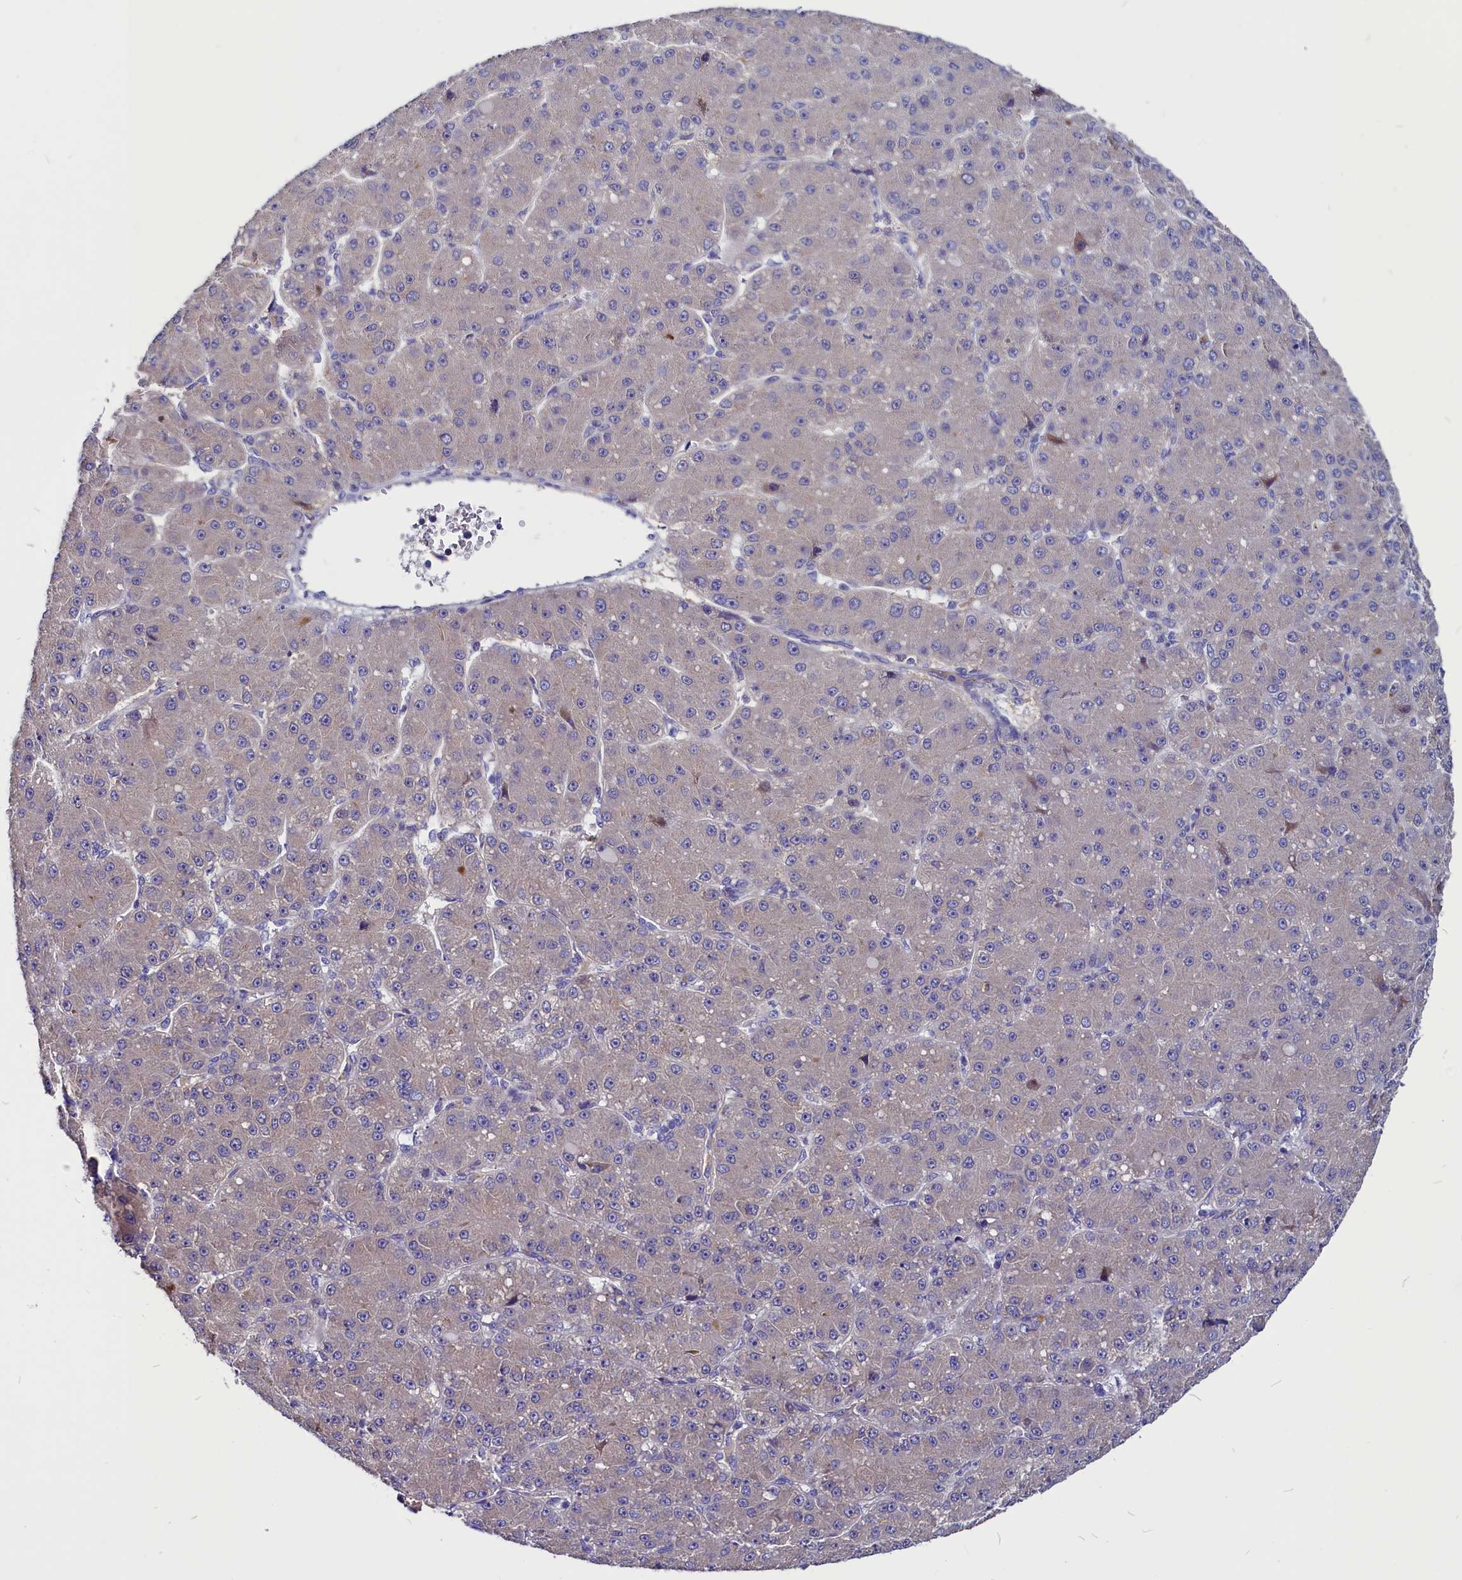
{"staining": {"intensity": "negative", "quantity": "none", "location": "none"}, "tissue": "liver cancer", "cell_type": "Tumor cells", "image_type": "cancer", "snomed": [{"axis": "morphology", "description": "Carcinoma, Hepatocellular, NOS"}, {"axis": "topography", "description": "Liver"}], "caption": "Tumor cells show no significant protein expression in liver hepatocellular carcinoma.", "gene": "CCBE1", "patient": {"sex": "male", "age": 67}}